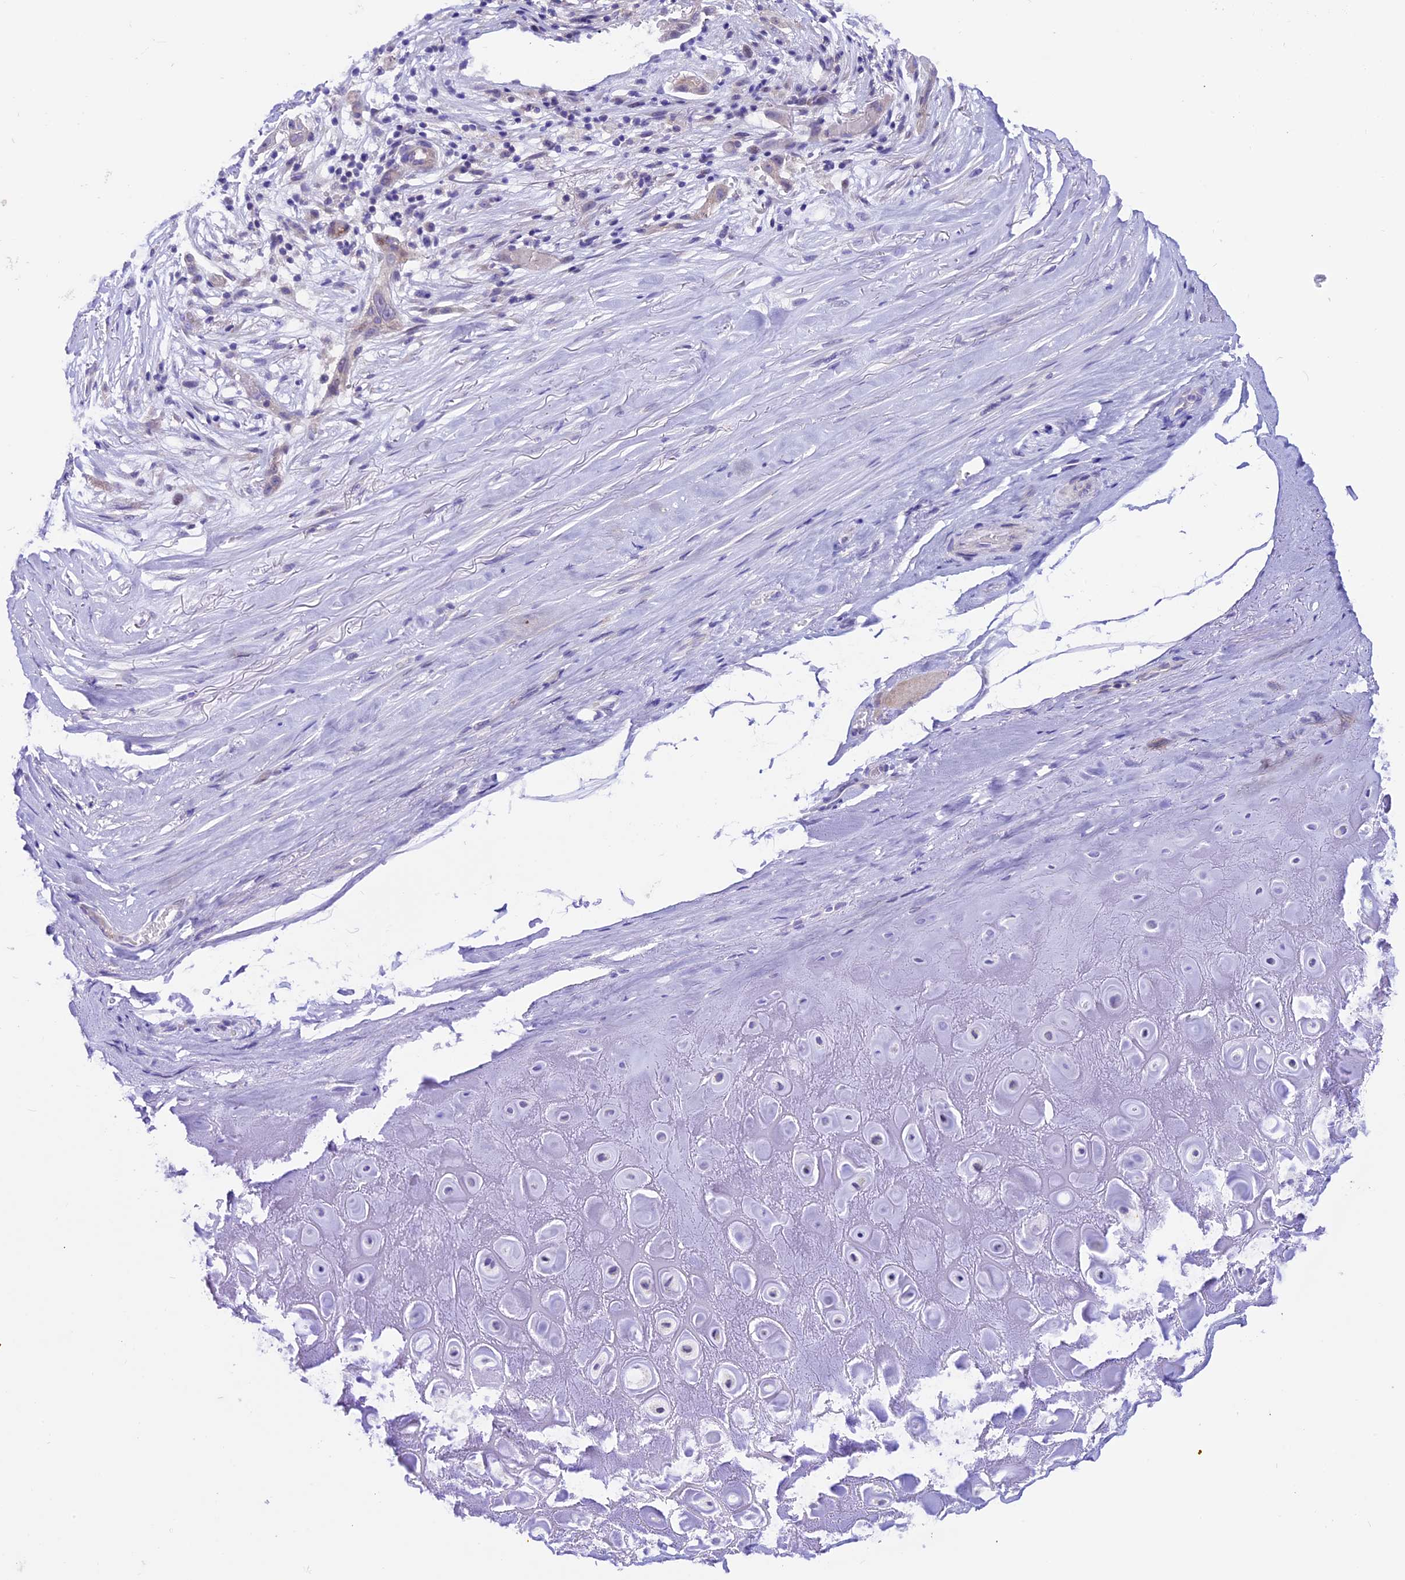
{"staining": {"intensity": "negative", "quantity": "none", "location": "none"}, "tissue": "adipose tissue", "cell_type": "Adipocytes", "image_type": "normal", "snomed": [{"axis": "morphology", "description": "Normal tissue, NOS"}, {"axis": "morphology", "description": "Basal cell carcinoma"}, {"axis": "topography", "description": "Skin"}], "caption": "DAB immunohistochemical staining of benign adipose tissue demonstrates no significant expression in adipocytes. (DAB immunohistochemistry visualized using brightfield microscopy, high magnification).", "gene": "XKR7", "patient": {"sex": "female", "age": 89}}